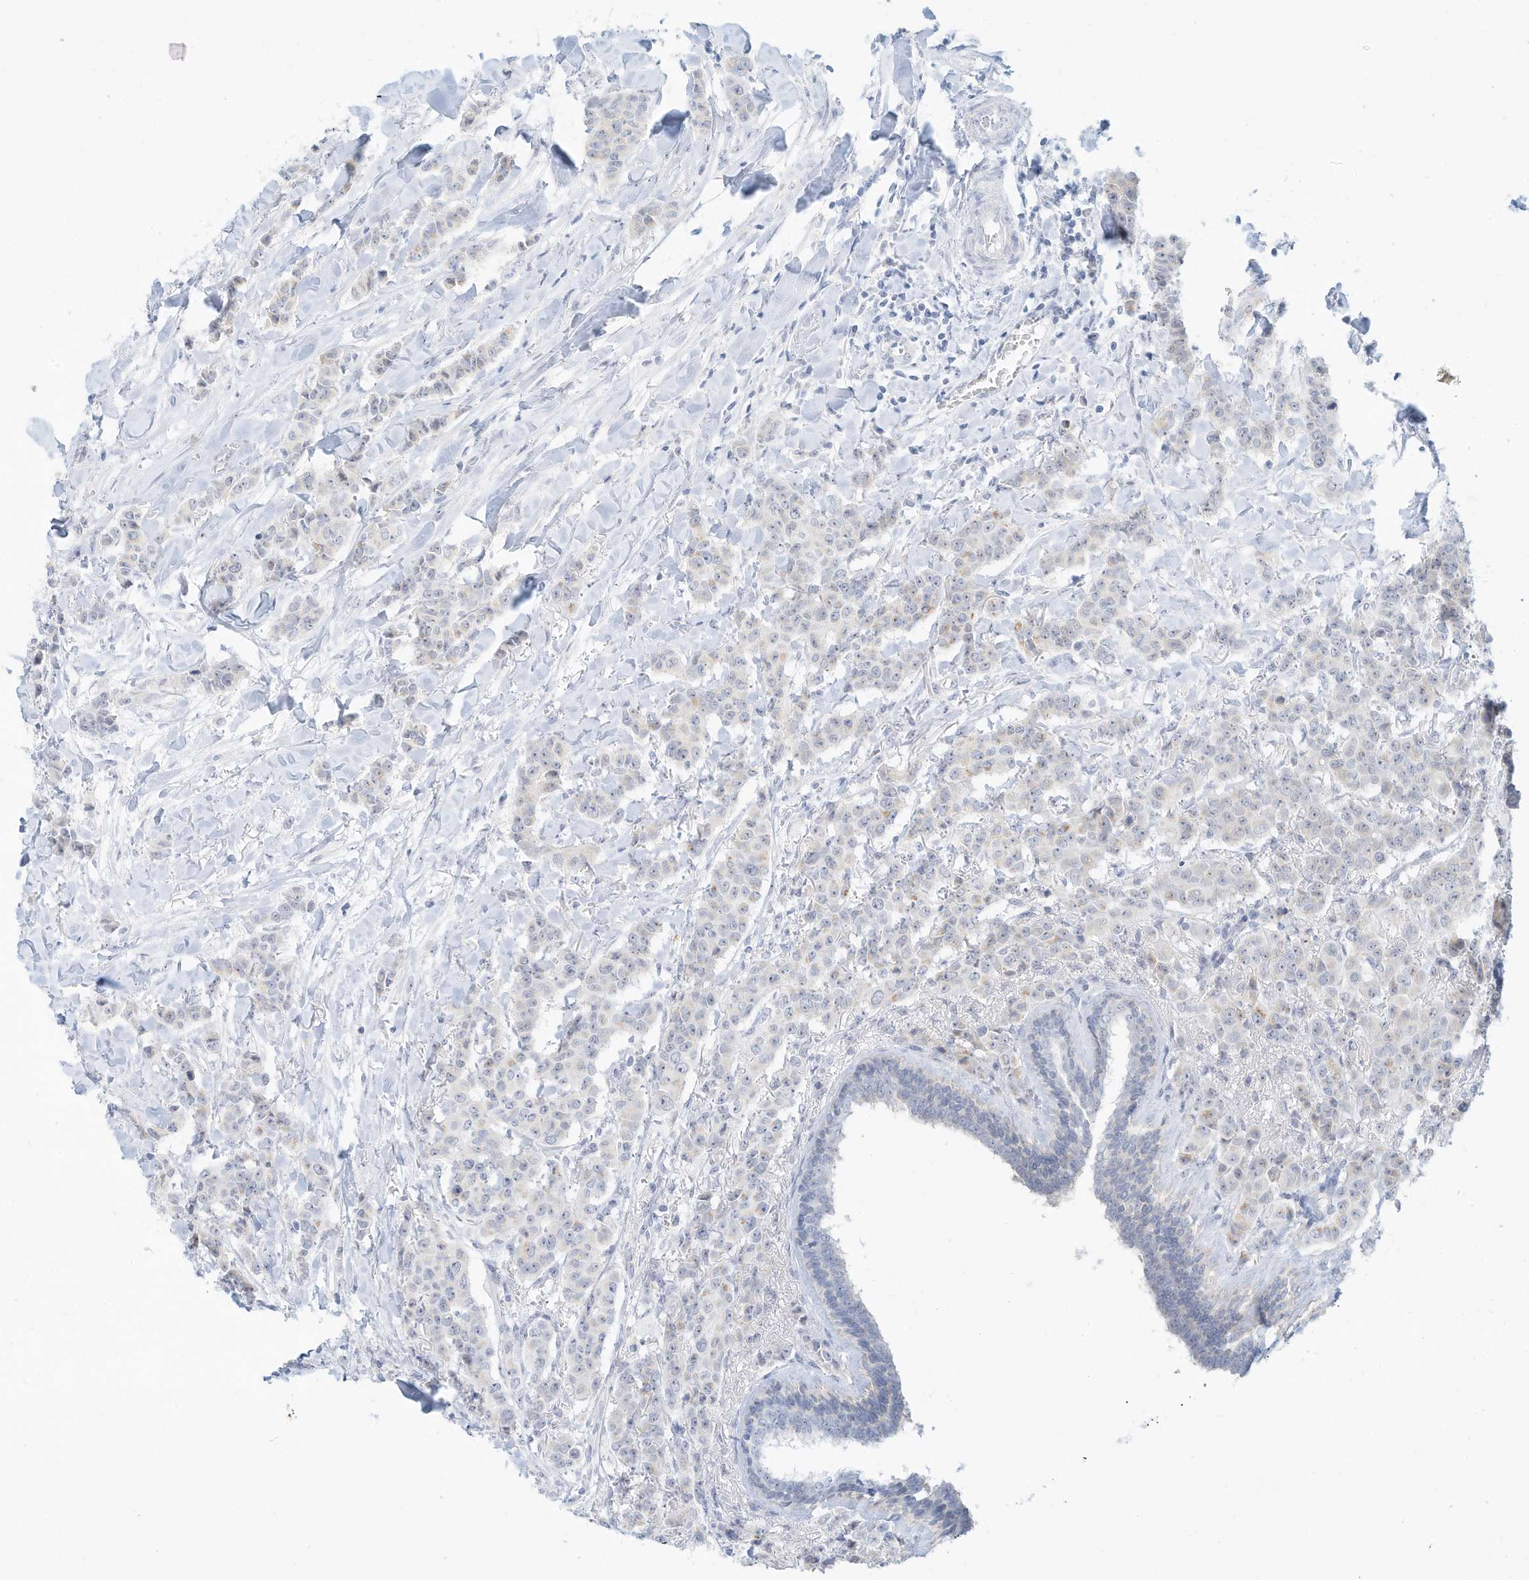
{"staining": {"intensity": "negative", "quantity": "none", "location": "none"}, "tissue": "breast cancer", "cell_type": "Tumor cells", "image_type": "cancer", "snomed": [{"axis": "morphology", "description": "Duct carcinoma"}, {"axis": "topography", "description": "Breast"}], "caption": "A high-resolution image shows immunohistochemistry staining of breast invasive ductal carcinoma, which reveals no significant positivity in tumor cells.", "gene": "PAK6", "patient": {"sex": "female", "age": 40}}